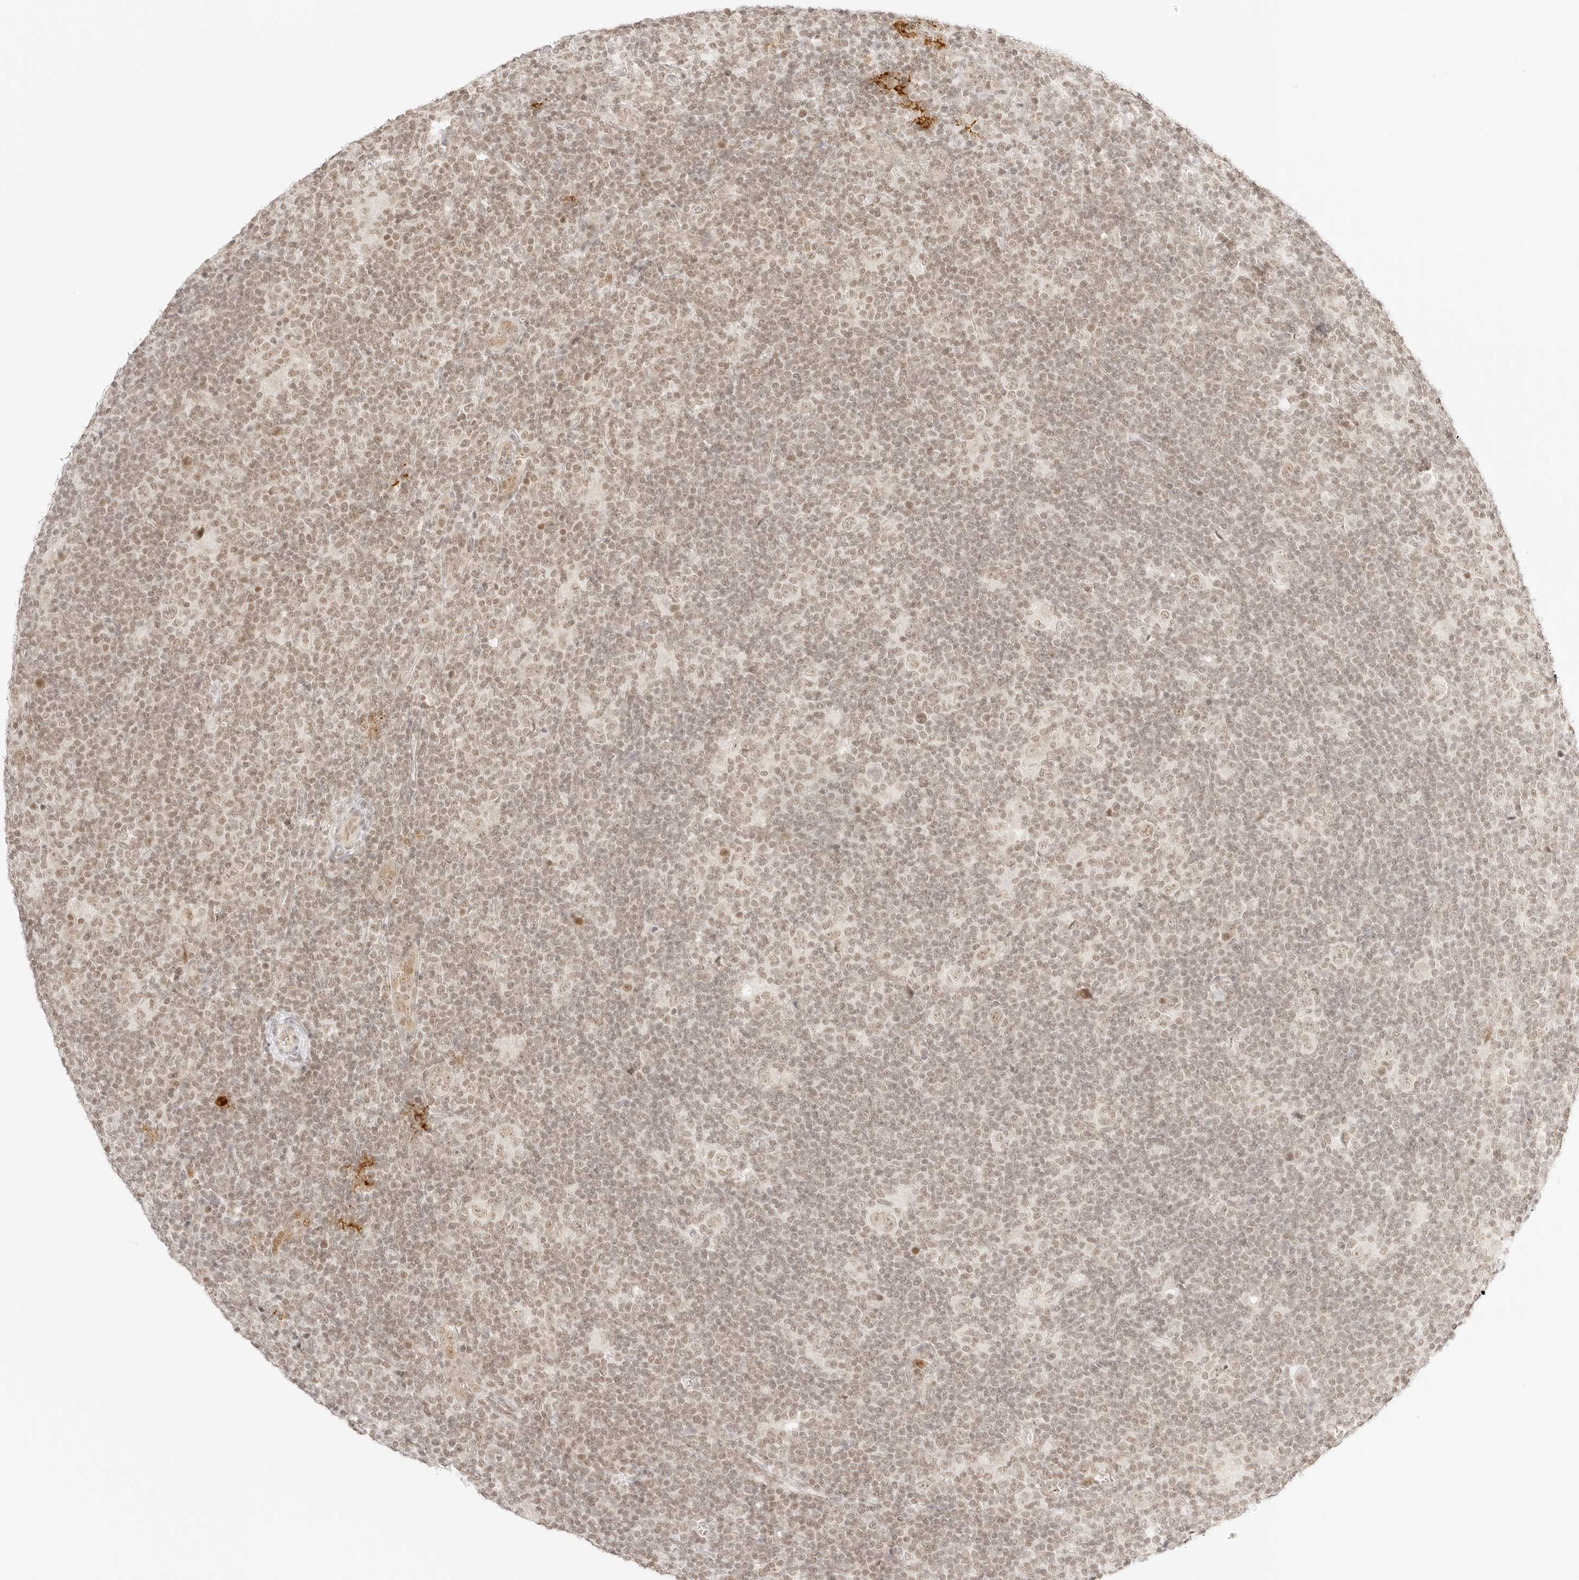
{"staining": {"intensity": "weak", "quantity": "25%-75%", "location": "nuclear"}, "tissue": "lymphoma", "cell_type": "Tumor cells", "image_type": "cancer", "snomed": [{"axis": "morphology", "description": "Hodgkin's disease, NOS"}, {"axis": "topography", "description": "Lymph node"}], "caption": "IHC photomicrograph of neoplastic tissue: Hodgkin's disease stained using immunohistochemistry (IHC) exhibits low levels of weak protein expression localized specifically in the nuclear of tumor cells, appearing as a nuclear brown color.", "gene": "GNAS", "patient": {"sex": "female", "age": 57}}